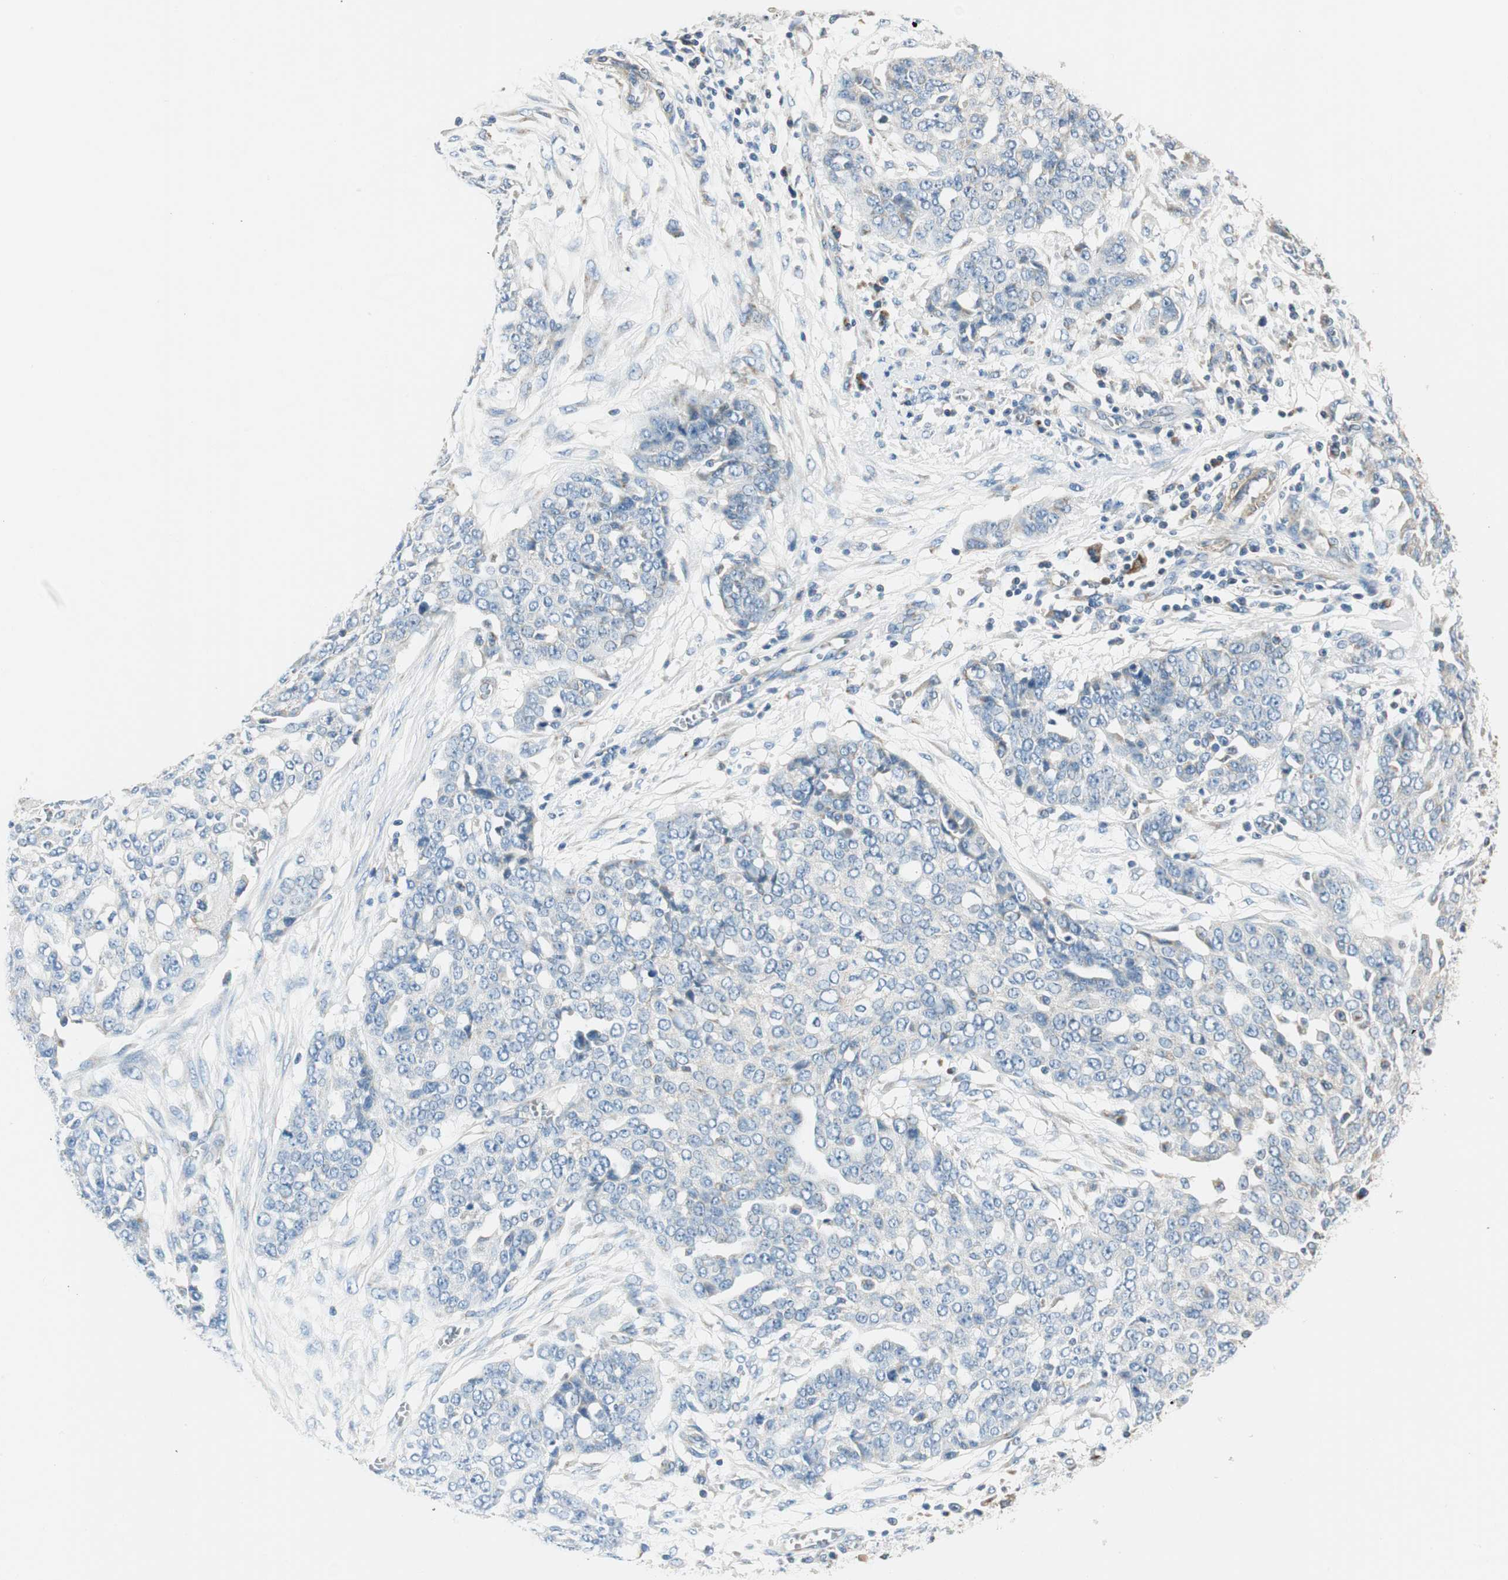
{"staining": {"intensity": "weak", "quantity": "<25%", "location": "cytoplasmic/membranous"}, "tissue": "ovarian cancer", "cell_type": "Tumor cells", "image_type": "cancer", "snomed": [{"axis": "morphology", "description": "Cystadenocarcinoma, serous, NOS"}, {"axis": "topography", "description": "Soft tissue"}, {"axis": "topography", "description": "Ovary"}], "caption": "Immunohistochemical staining of human ovarian cancer (serous cystadenocarcinoma) demonstrates no significant expression in tumor cells.", "gene": "RORB", "patient": {"sex": "female", "age": 57}}